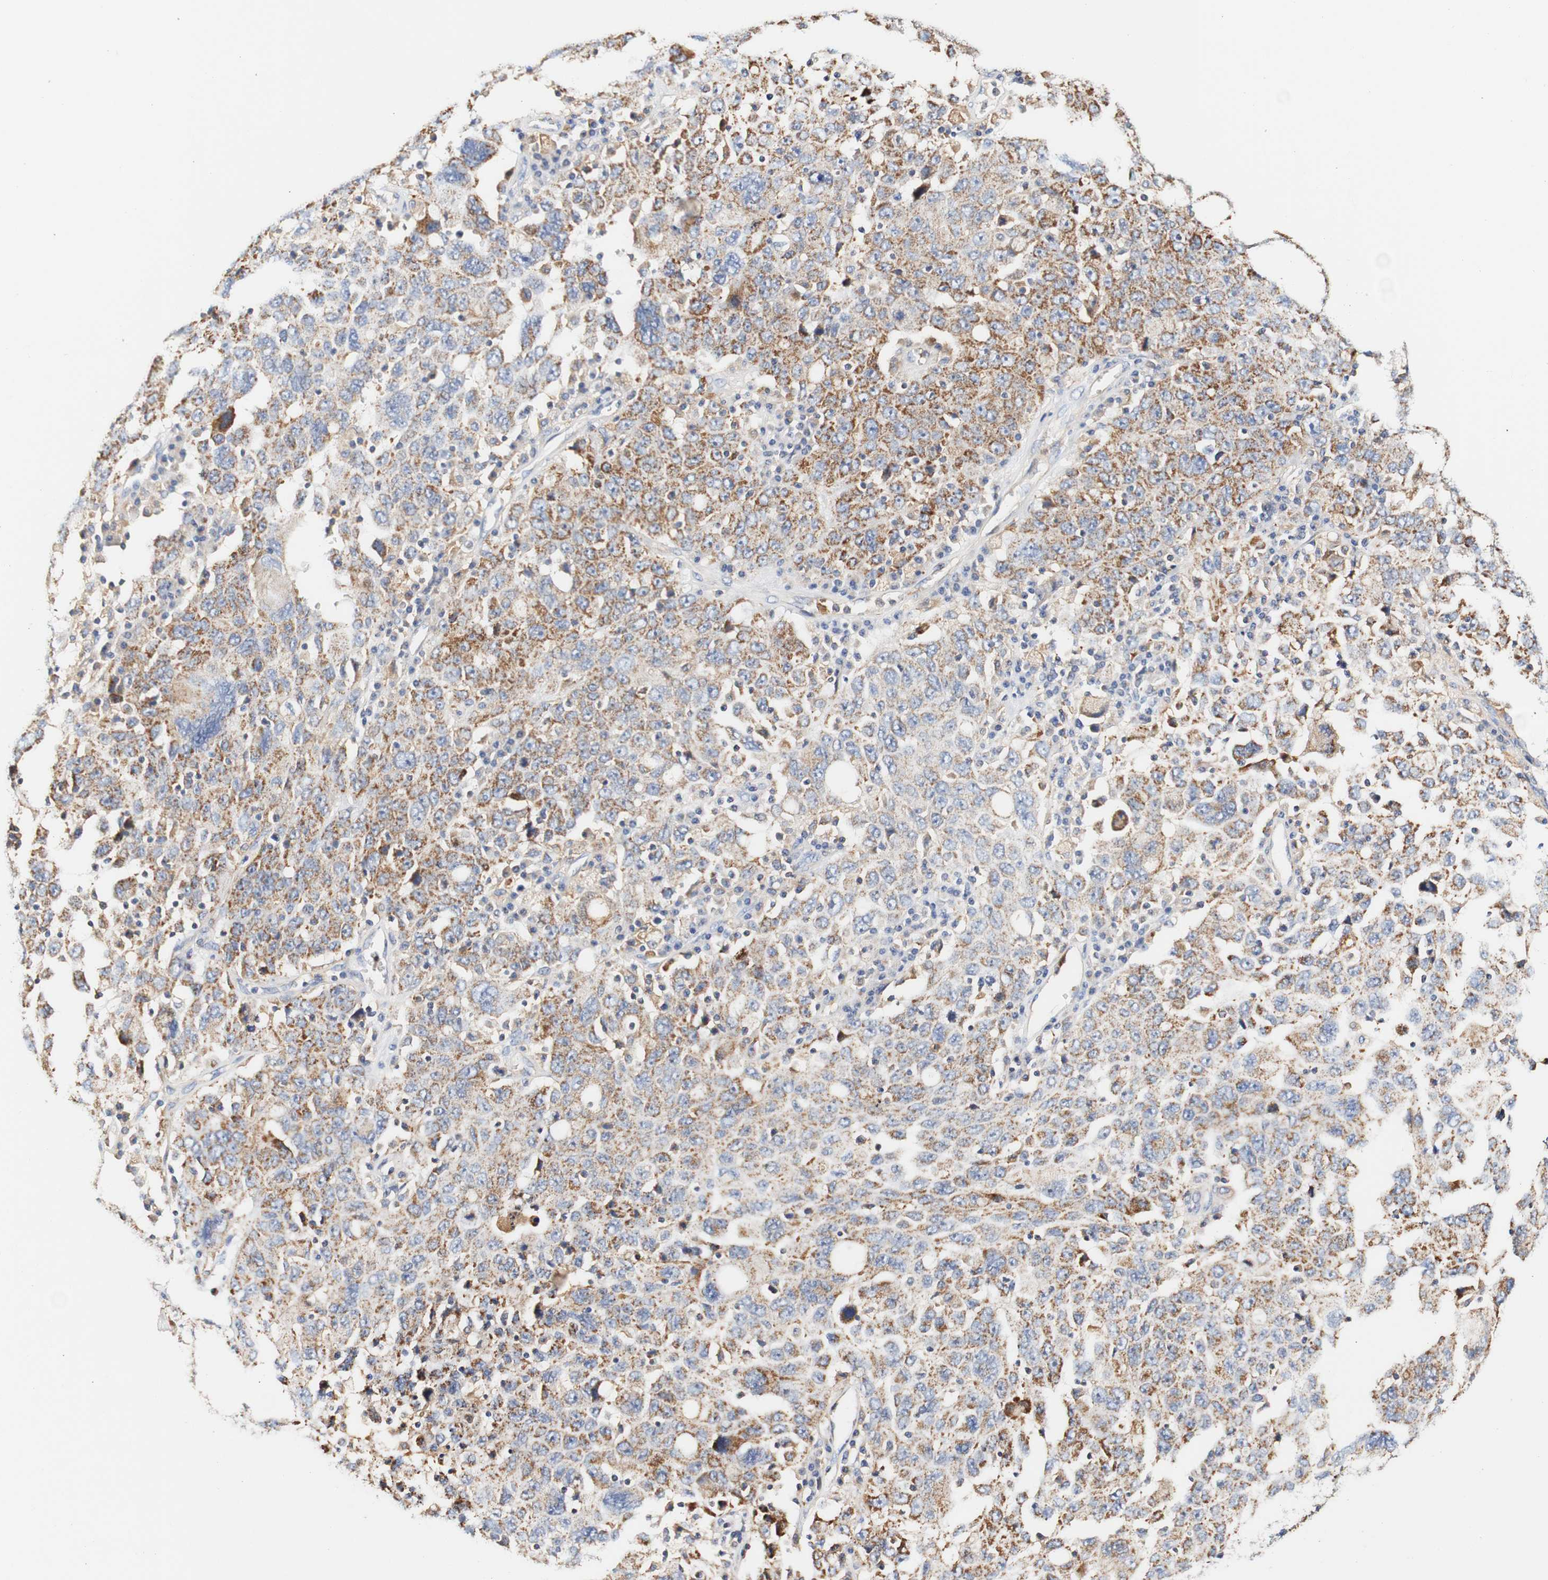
{"staining": {"intensity": "moderate", "quantity": "25%-75%", "location": "cytoplasmic/membranous"}, "tissue": "ovarian cancer", "cell_type": "Tumor cells", "image_type": "cancer", "snomed": [{"axis": "morphology", "description": "Carcinoma, endometroid"}, {"axis": "topography", "description": "Ovary"}], "caption": "A histopathology image showing moderate cytoplasmic/membranous expression in about 25%-75% of tumor cells in ovarian cancer, as visualized by brown immunohistochemical staining.", "gene": "PCDH7", "patient": {"sex": "female", "age": 62}}